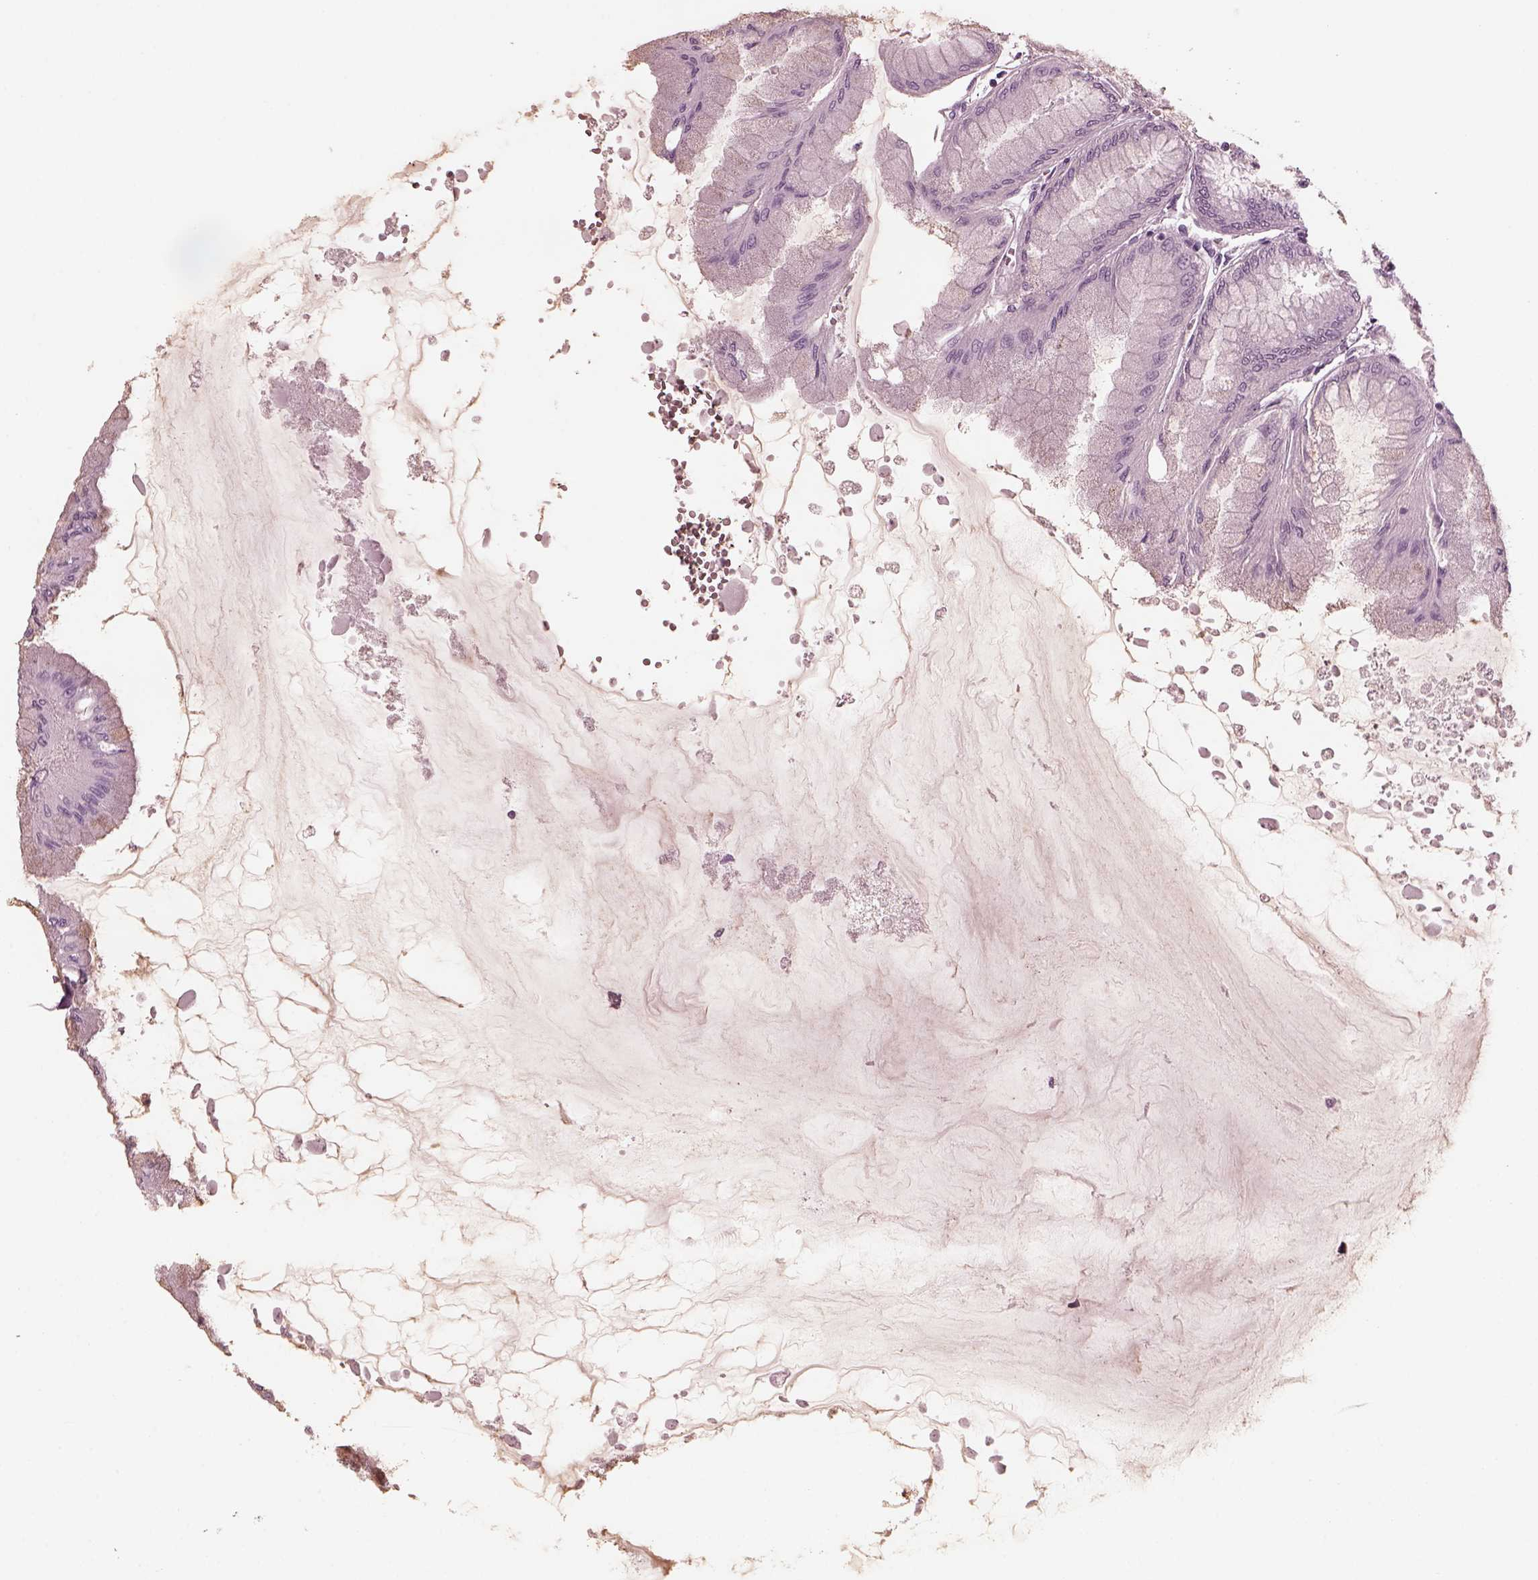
{"staining": {"intensity": "negative", "quantity": "none", "location": "none"}, "tissue": "stomach", "cell_type": "Glandular cells", "image_type": "normal", "snomed": [{"axis": "morphology", "description": "Normal tissue, NOS"}, {"axis": "topography", "description": "Stomach, upper"}], "caption": "Human stomach stained for a protein using immunohistochemistry (IHC) shows no expression in glandular cells.", "gene": "CGA", "patient": {"sex": "male", "age": 60}}